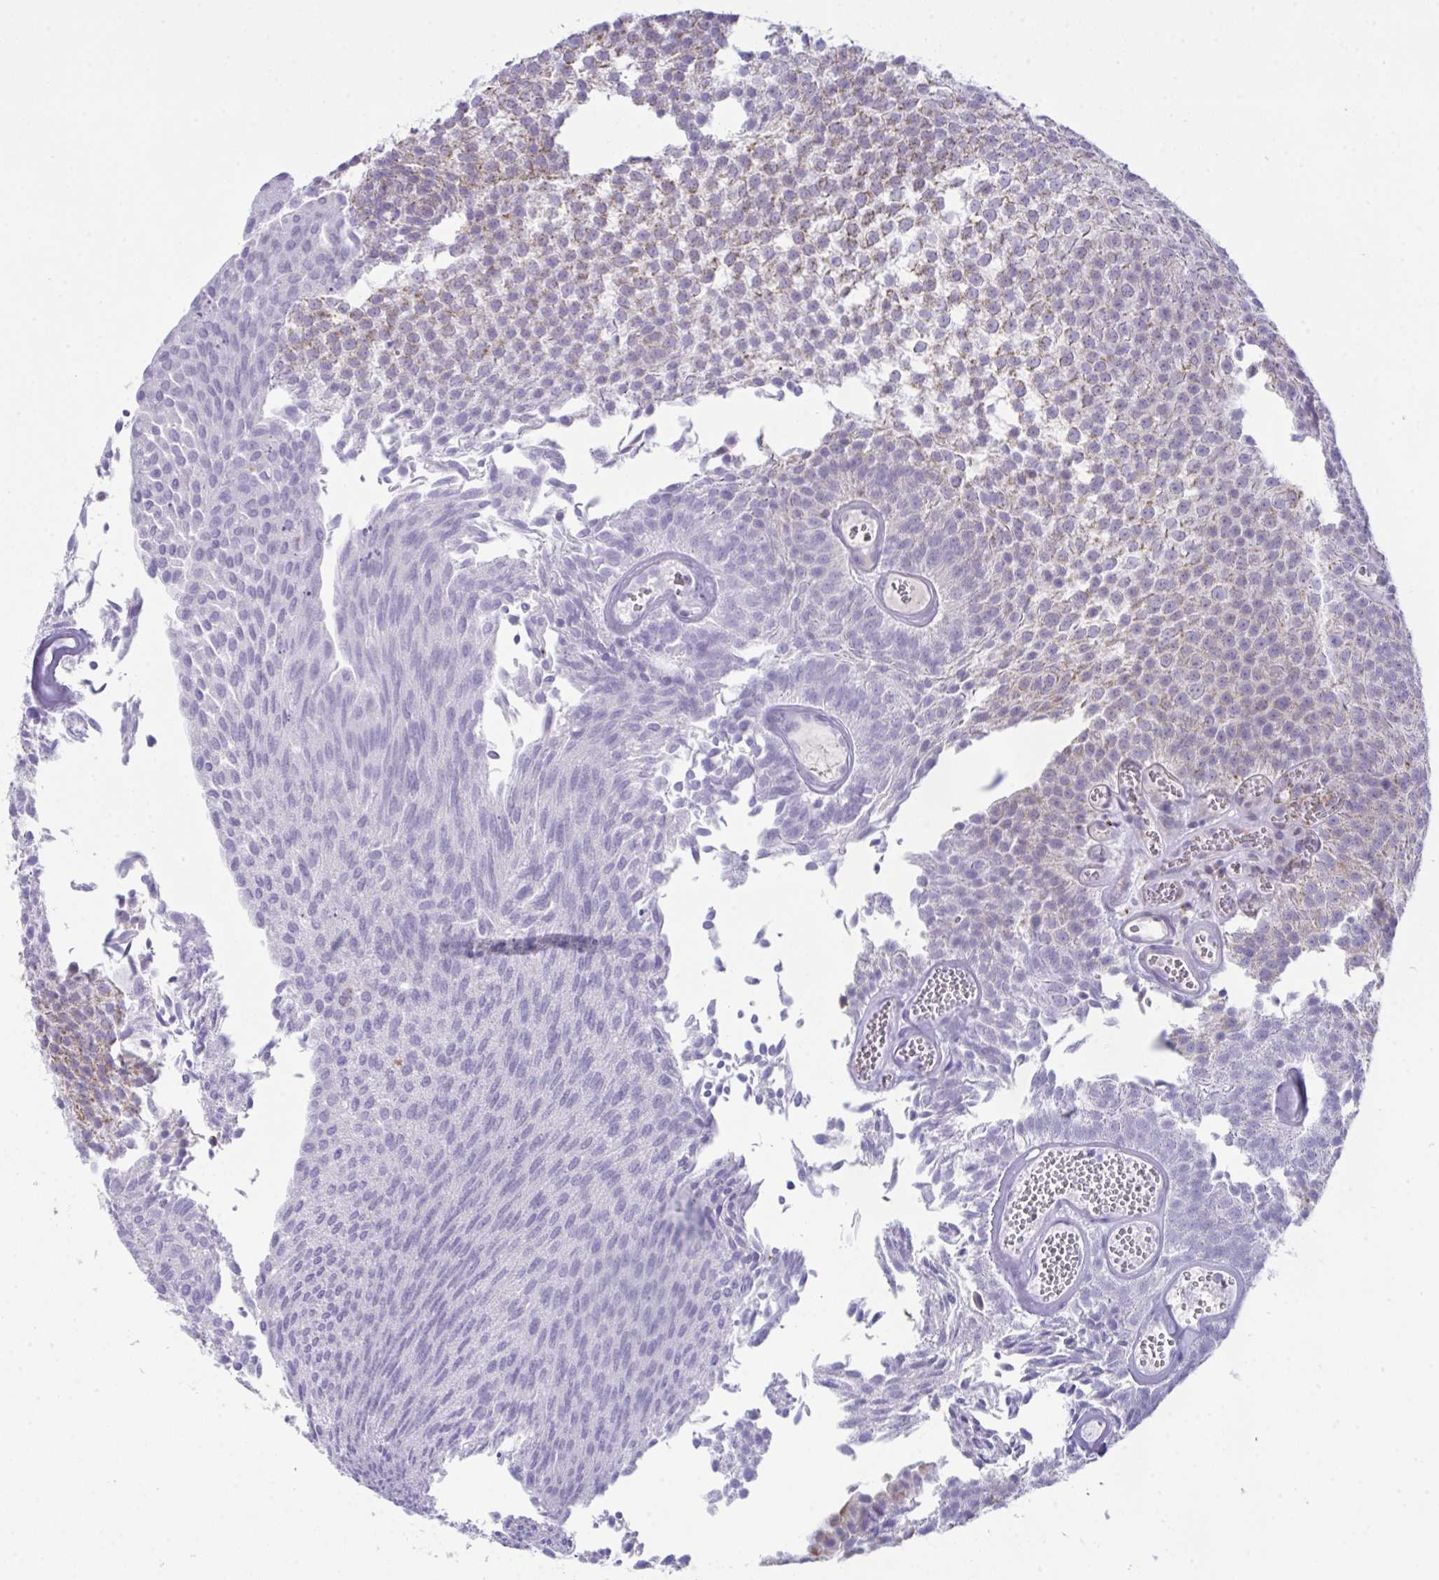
{"staining": {"intensity": "weak", "quantity": "25%-75%", "location": "cytoplasmic/membranous"}, "tissue": "urothelial cancer", "cell_type": "Tumor cells", "image_type": "cancer", "snomed": [{"axis": "morphology", "description": "Urothelial carcinoma, Low grade"}, {"axis": "topography", "description": "Urinary bladder"}], "caption": "Immunohistochemical staining of human urothelial carcinoma (low-grade) reveals low levels of weak cytoplasmic/membranous protein expression in approximately 25%-75% of tumor cells. Nuclei are stained in blue.", "gene": "PLA2G12B", "patient": {"sex": "male", "age": 82}}